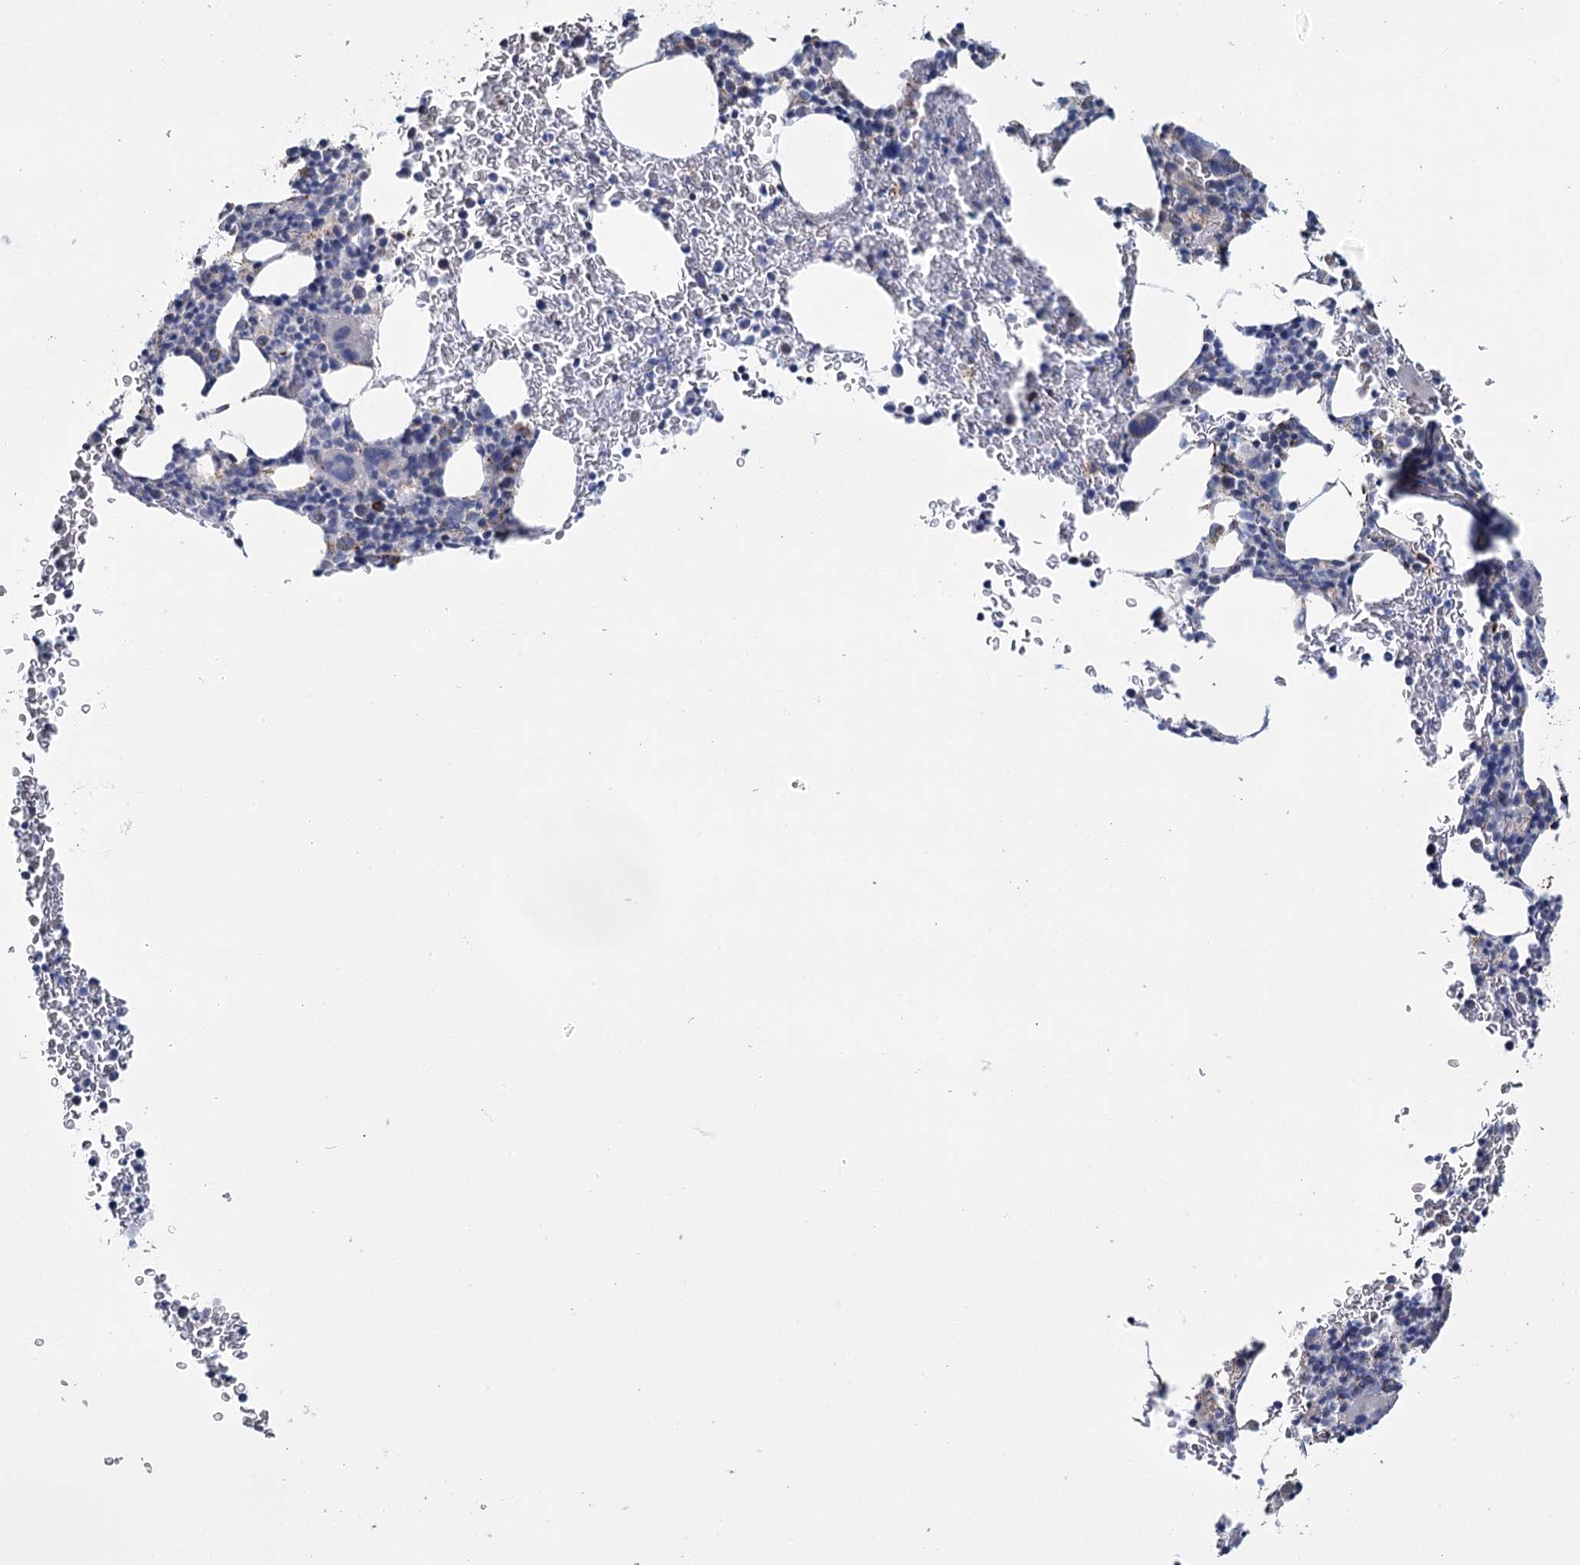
{"staining": {"intensity": "negative", "quantity": "none", "location": "none"}, "tissue": "bone marrow", "cell_type": "Hematopoietic cells", "image_type": "normal", "snomed": [{"axis": "morphology", "description": "Normal tissue, NOS"}, {"axis": "topography", "description": "Bone marrow"}], "caption": "Hematopoietic cells show no significant protein expression in benign bone marrow. (DAB immunohistochemistry (IHC) with hematoxylin counter stain).", "gene": "MRPL44", "patient": {"sex": "male", "age": 79}}